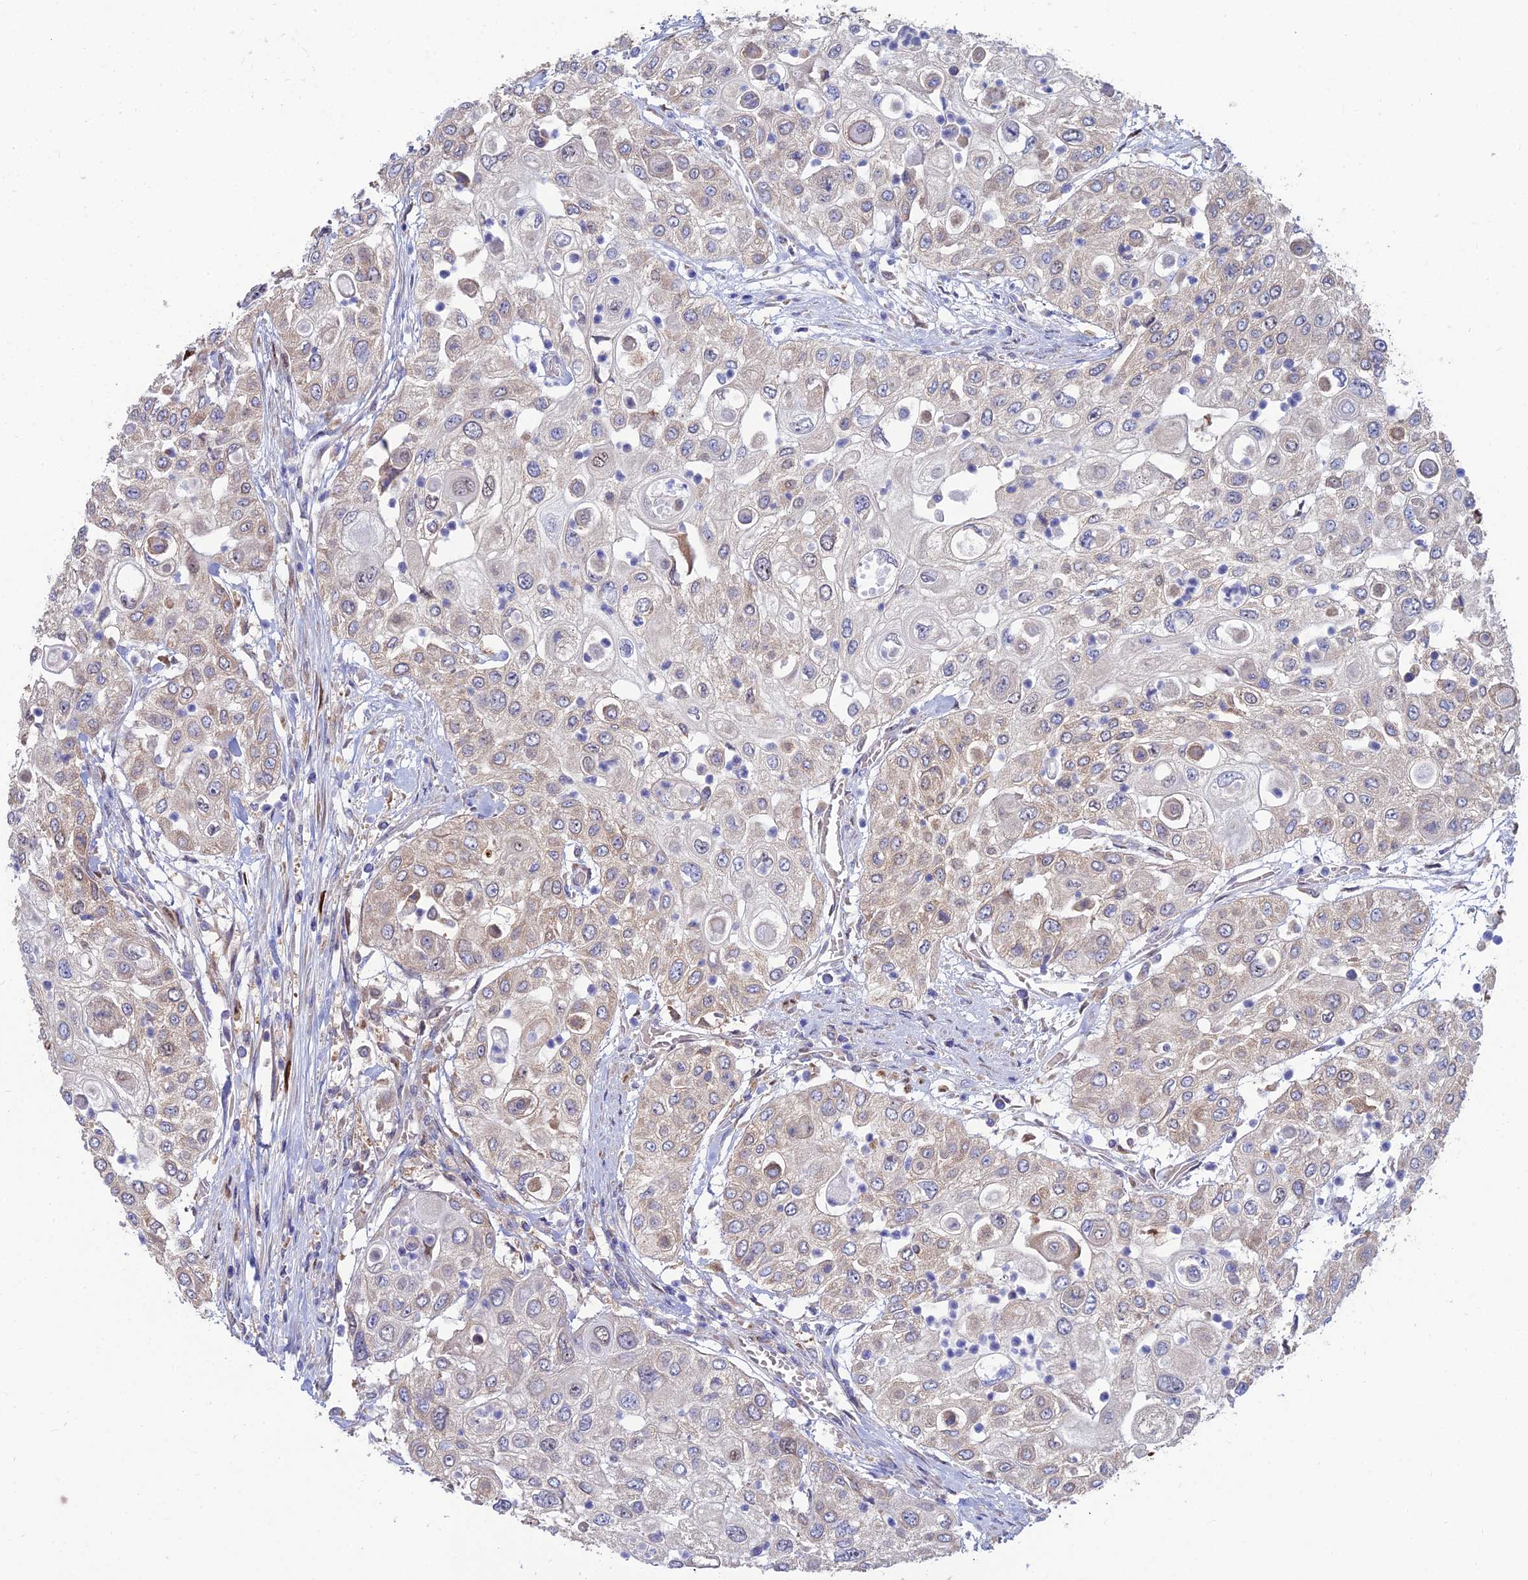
{"staining": {"intensity": "negative", "quantity": "none", "location": "none"}, "tissue": "urothelial cancer", "cell_type": "Tumor cells", "image_type": "cancer", "snomed": [{"axis": "morphology", "description": "Urothelial carcinoma, High grade"}, {"axis": "topography", "description": "Urinary bladder"}], "caption": "Immunohistochemistry of high-grade urothelial carcinoma demonstrates no staining in tumor cells. (DAB immunohistochemistry visualized using brightfield microscopy, high magnification).", "gene": "DNPEP", "patient": {"sex": "female", "age": 79}}